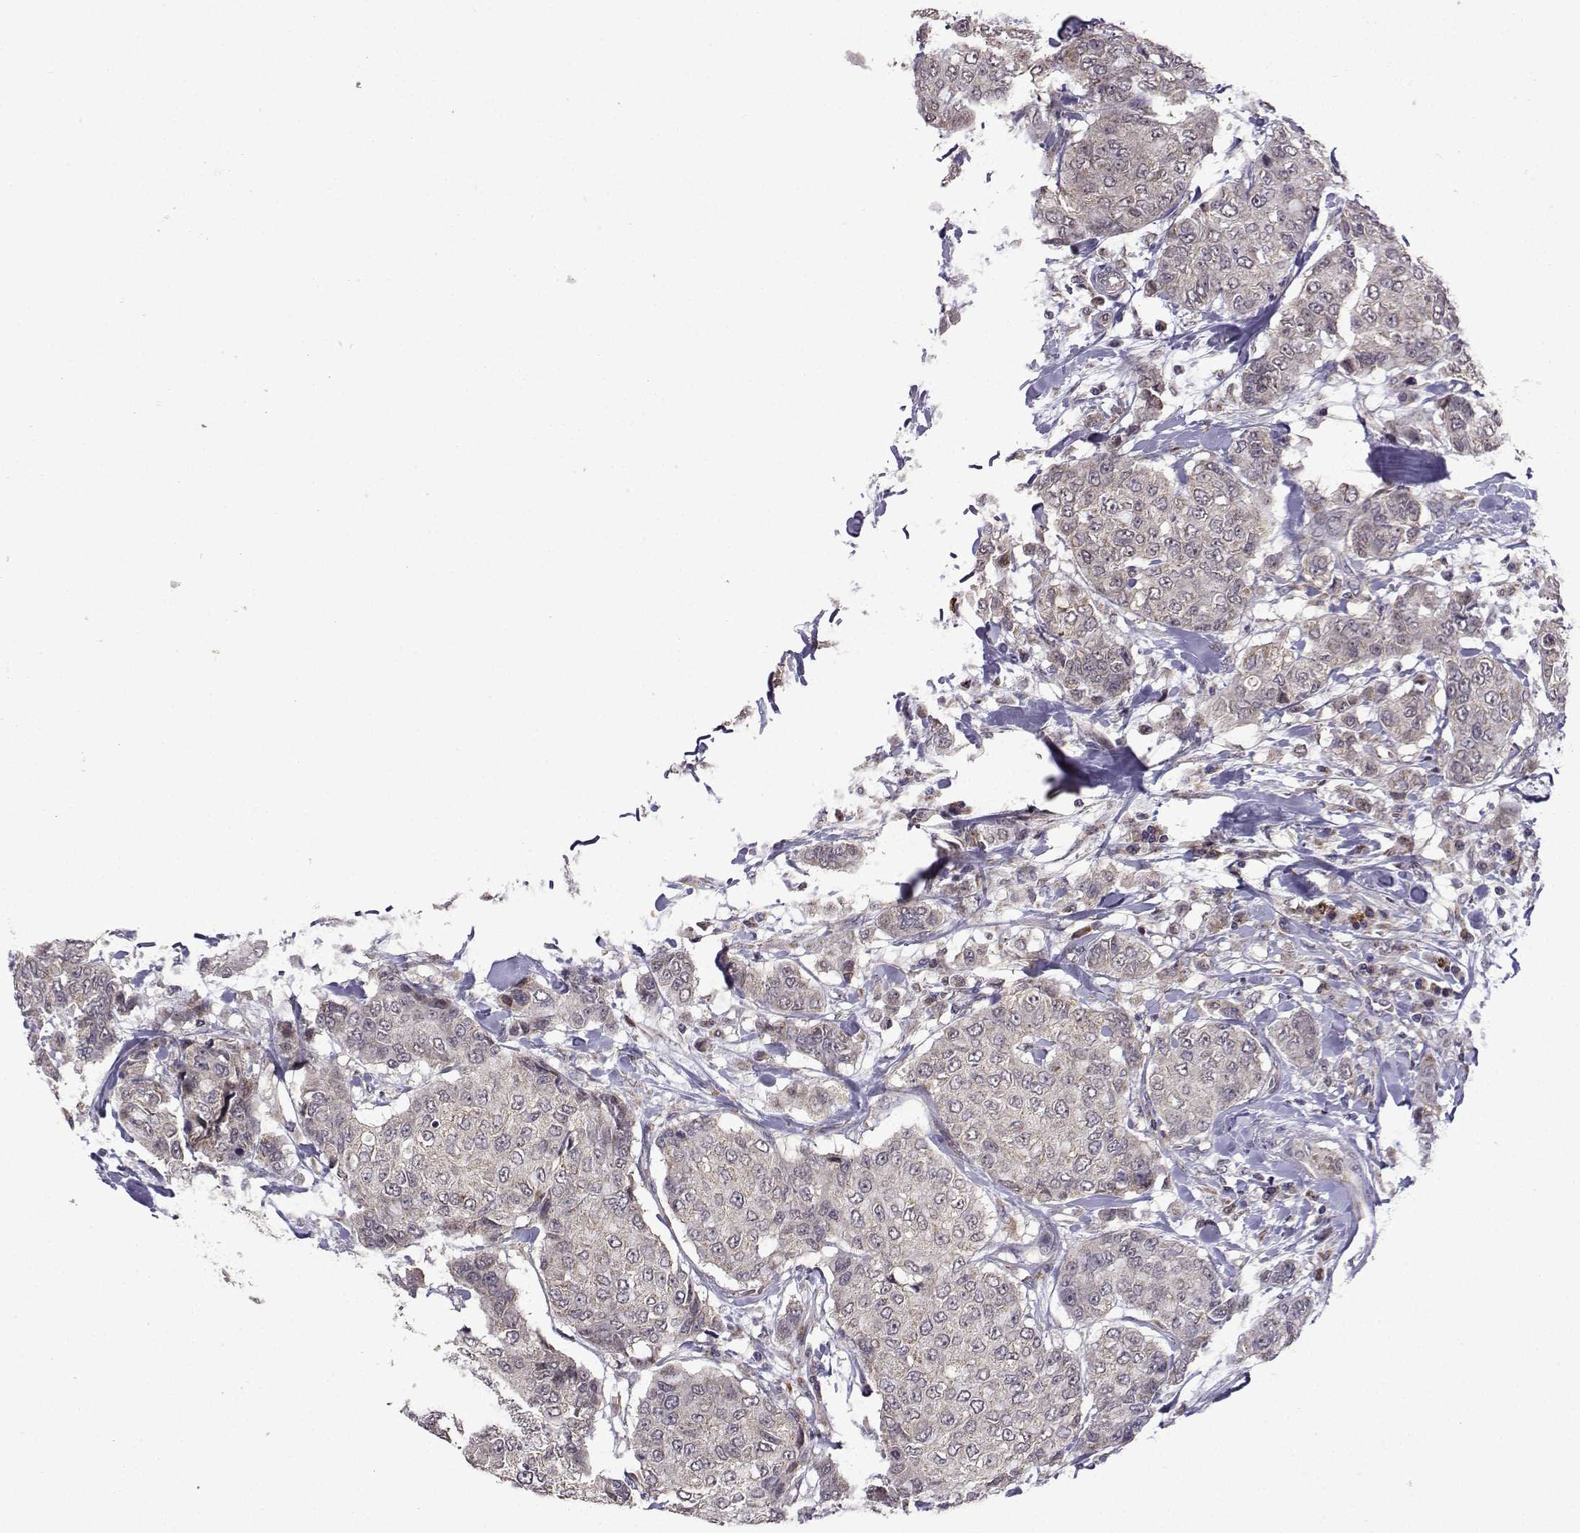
{"staining": {"intensity": "negative", "quantity": "none", "location": "none"}, "tissue": "breast cancer", "cell_type": "Tumor cells", "image_type": "cancer", "snomed": [{"axis": "morphology", "description": "Duct carcinoma"}, {"axis": "topography", "description": "Breast"}], "caption": "An IHC histopathology image of breast cancer (infiltrating ductal carcinoma) is shown. There is no staining in tumor cells of breast cancer (infiltrating ductal carcinoma). (DAB (3,3'-diaminobenzidine) IHC visualized using brightfield microscopy, high magnification).", "gene": "TAB2", "patient": {"sex": "female", "age": 27}}